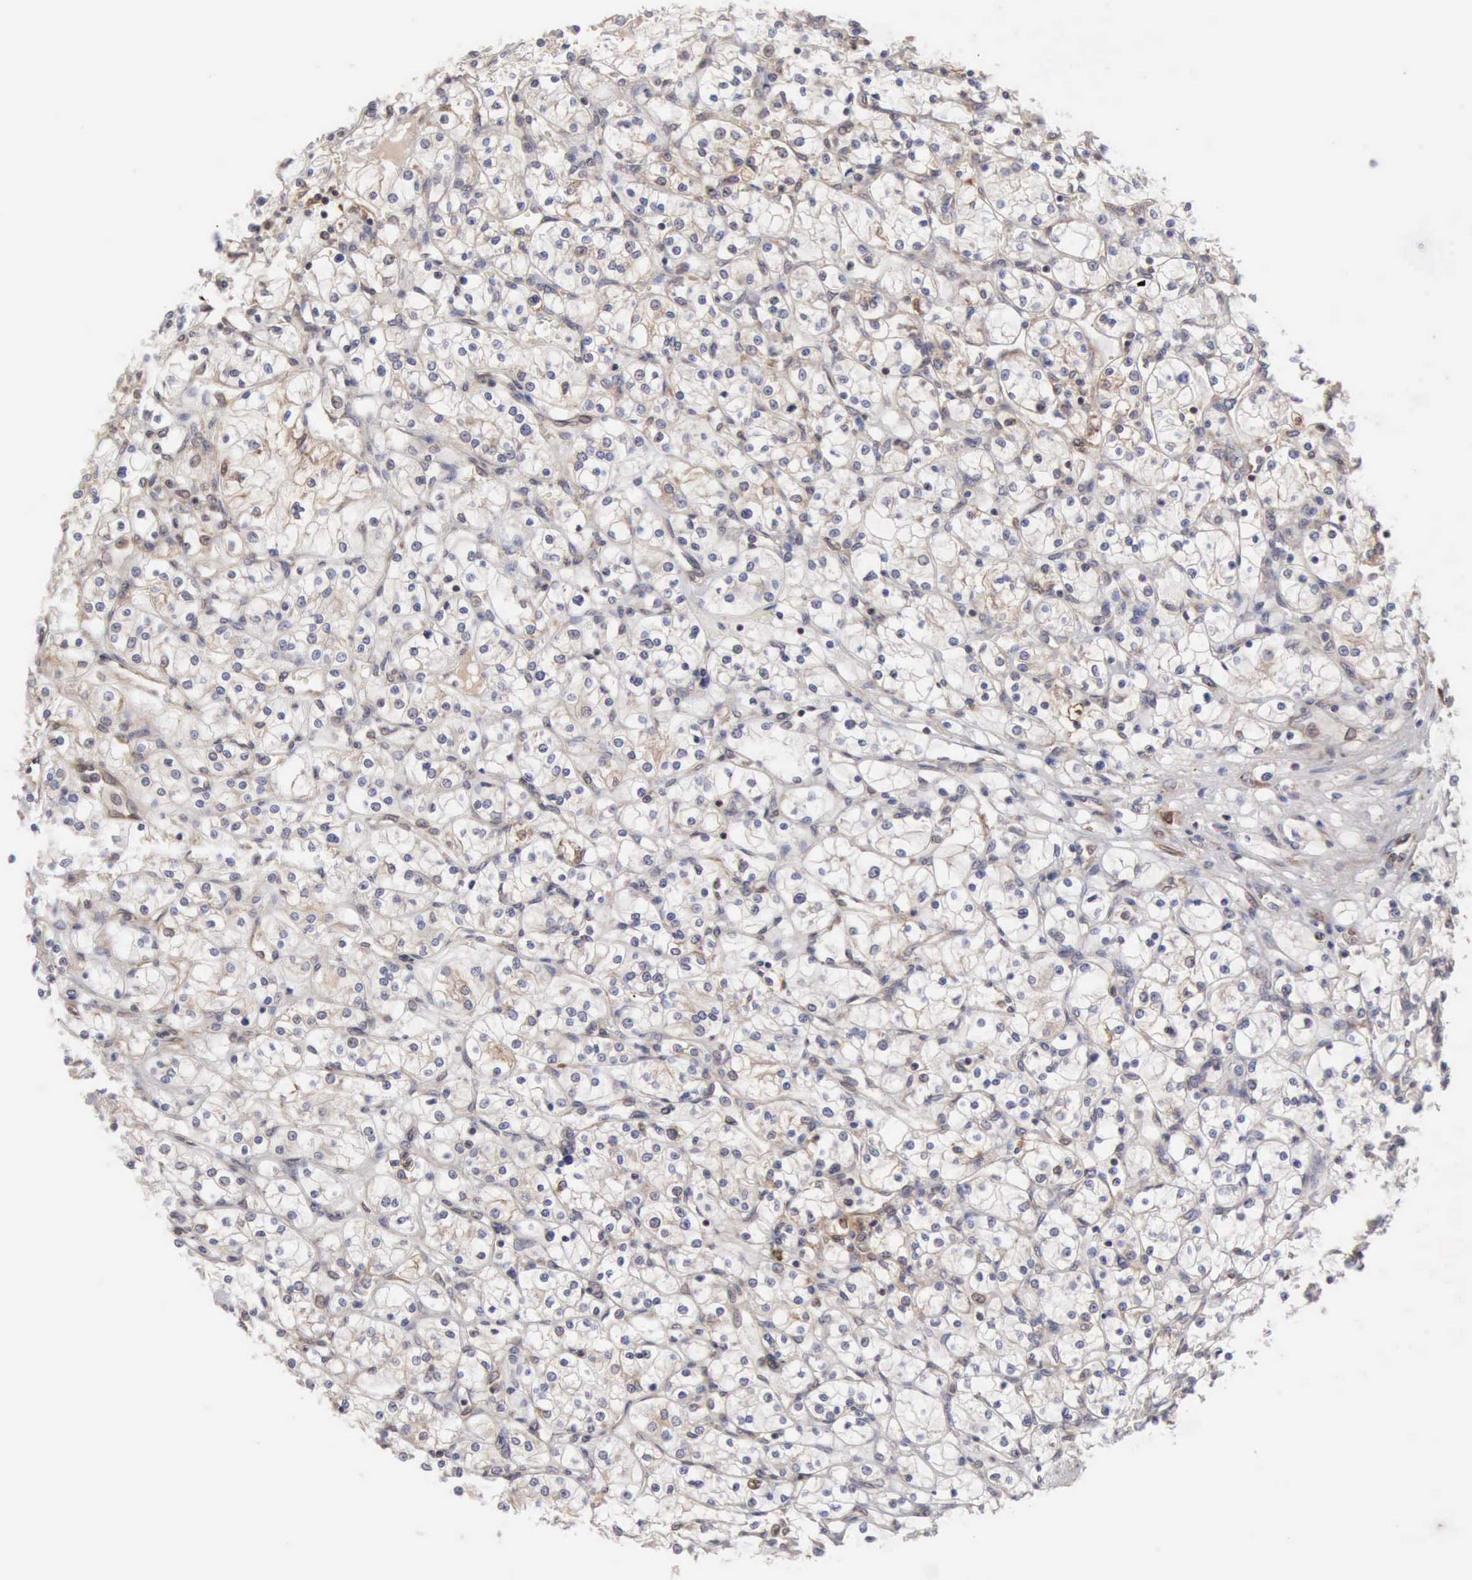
{"staining": {"intensity": "weak", "quantity": "<25%", "location": "cytoplasmic/membranous"}, "tissue": "renal cancer", "cell_type": "Tumor cells", "image_type": "cancer", "snomed": [{"axis": "morphology", "description": "Adenocarcinoma, NOS"}, {"axis": "topography", "description": "Kidney"}], "caption": "Renal cancer was stained to show a protein in brown. There is no significant expression in tumor cells. Nuclei are stained in blue.", "gene": "APOL2", "patient": {"sex": "male", "age": 61}}